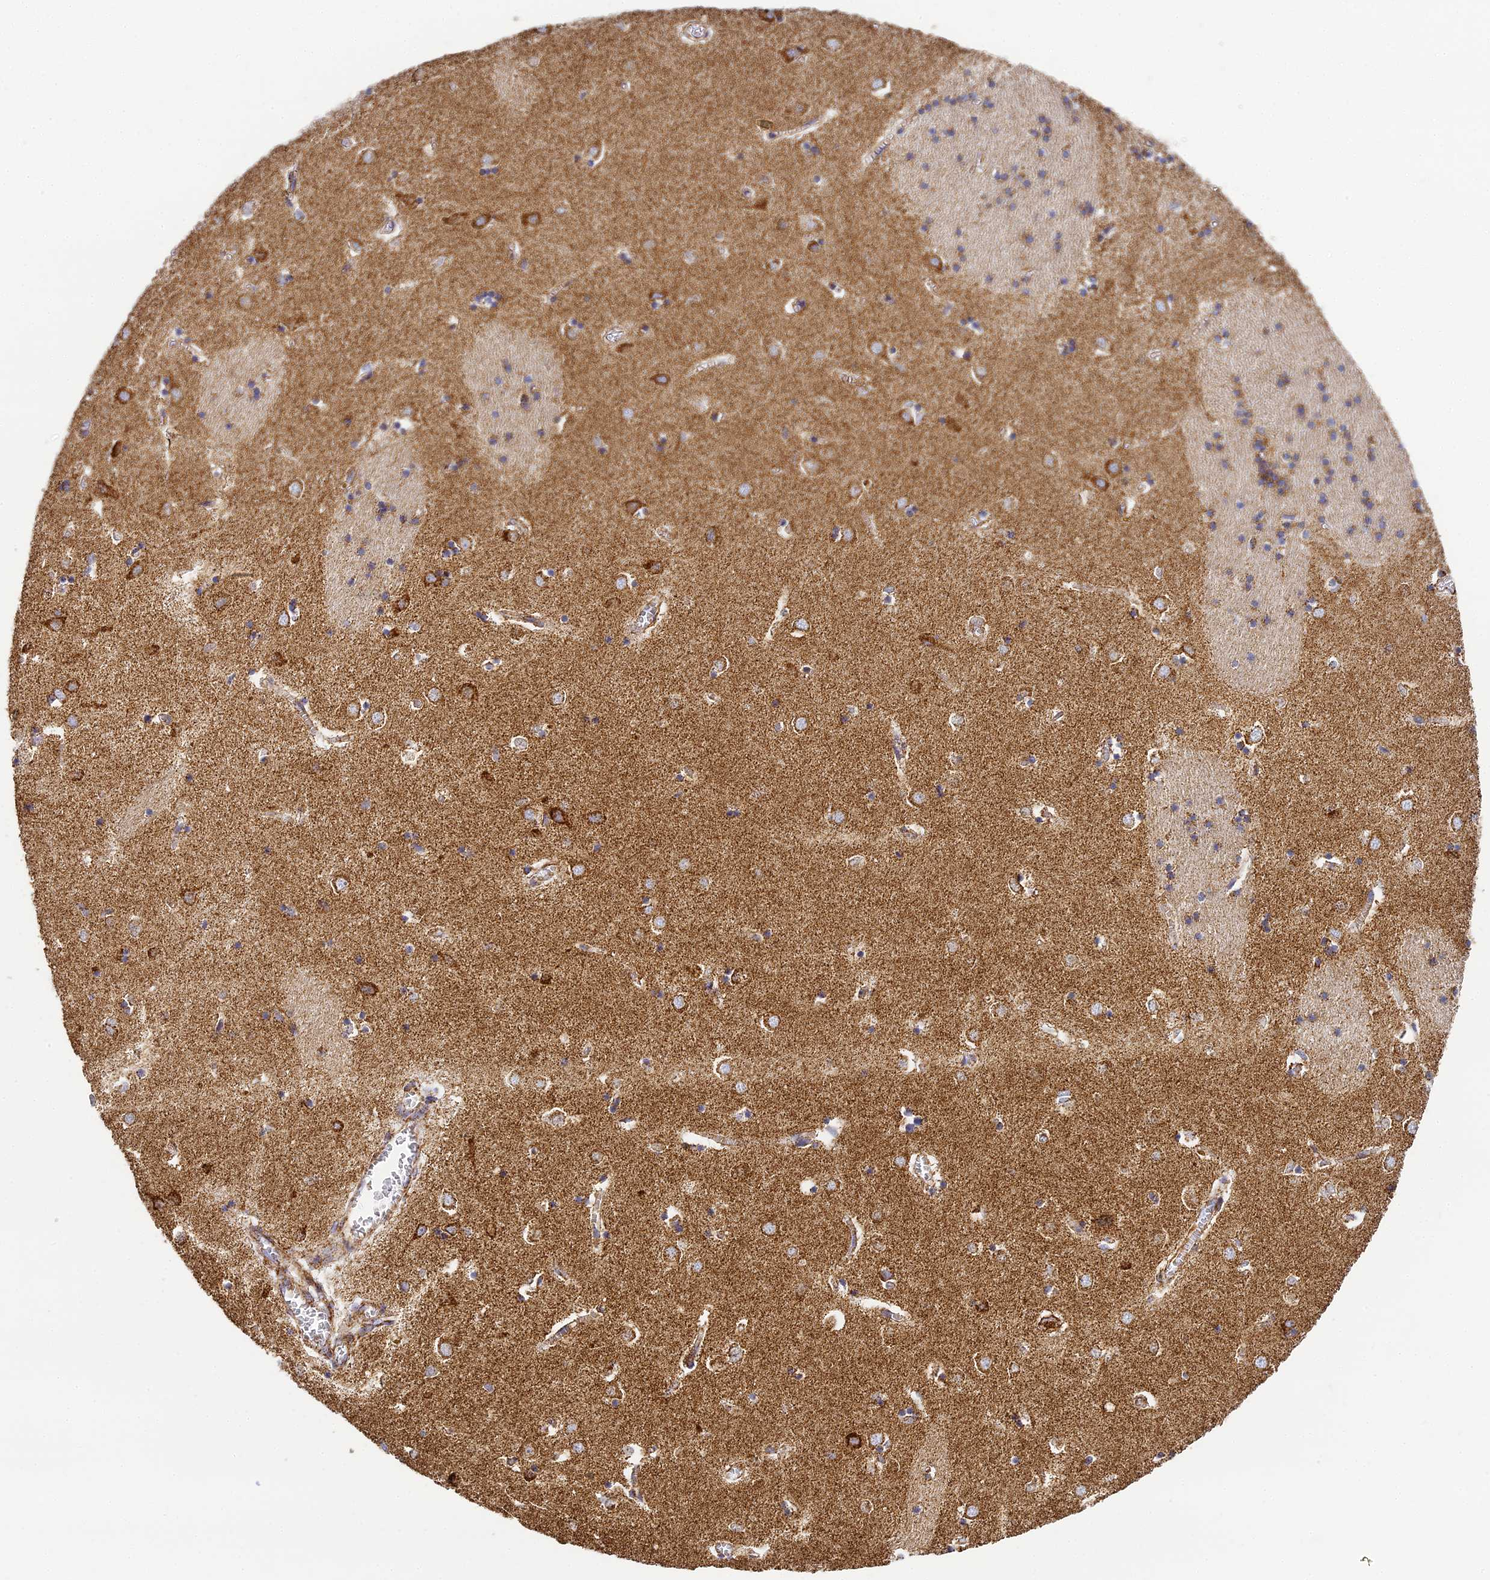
{"staining": {"intensity": "moderate", "quantity": "25%-75%", "location": "cytoplasmic/membranous"}, "tissue": "caudate", "cell_type": "Glial cells", "image_type": "normal", "snomed": [{"axis": "morphology", "description": "Normal tissue, NOS"}, {"axis": "topography", "description": "Lateral ventricle wall"}], "caption": "Caudate stained for a protein (brown) exhibits moderate cytoplasmic/membranous positive staining in approximately 25%-75% of glial cells.", "gene": "STK17A", "patient": {"sex": "male", "age": 37}}